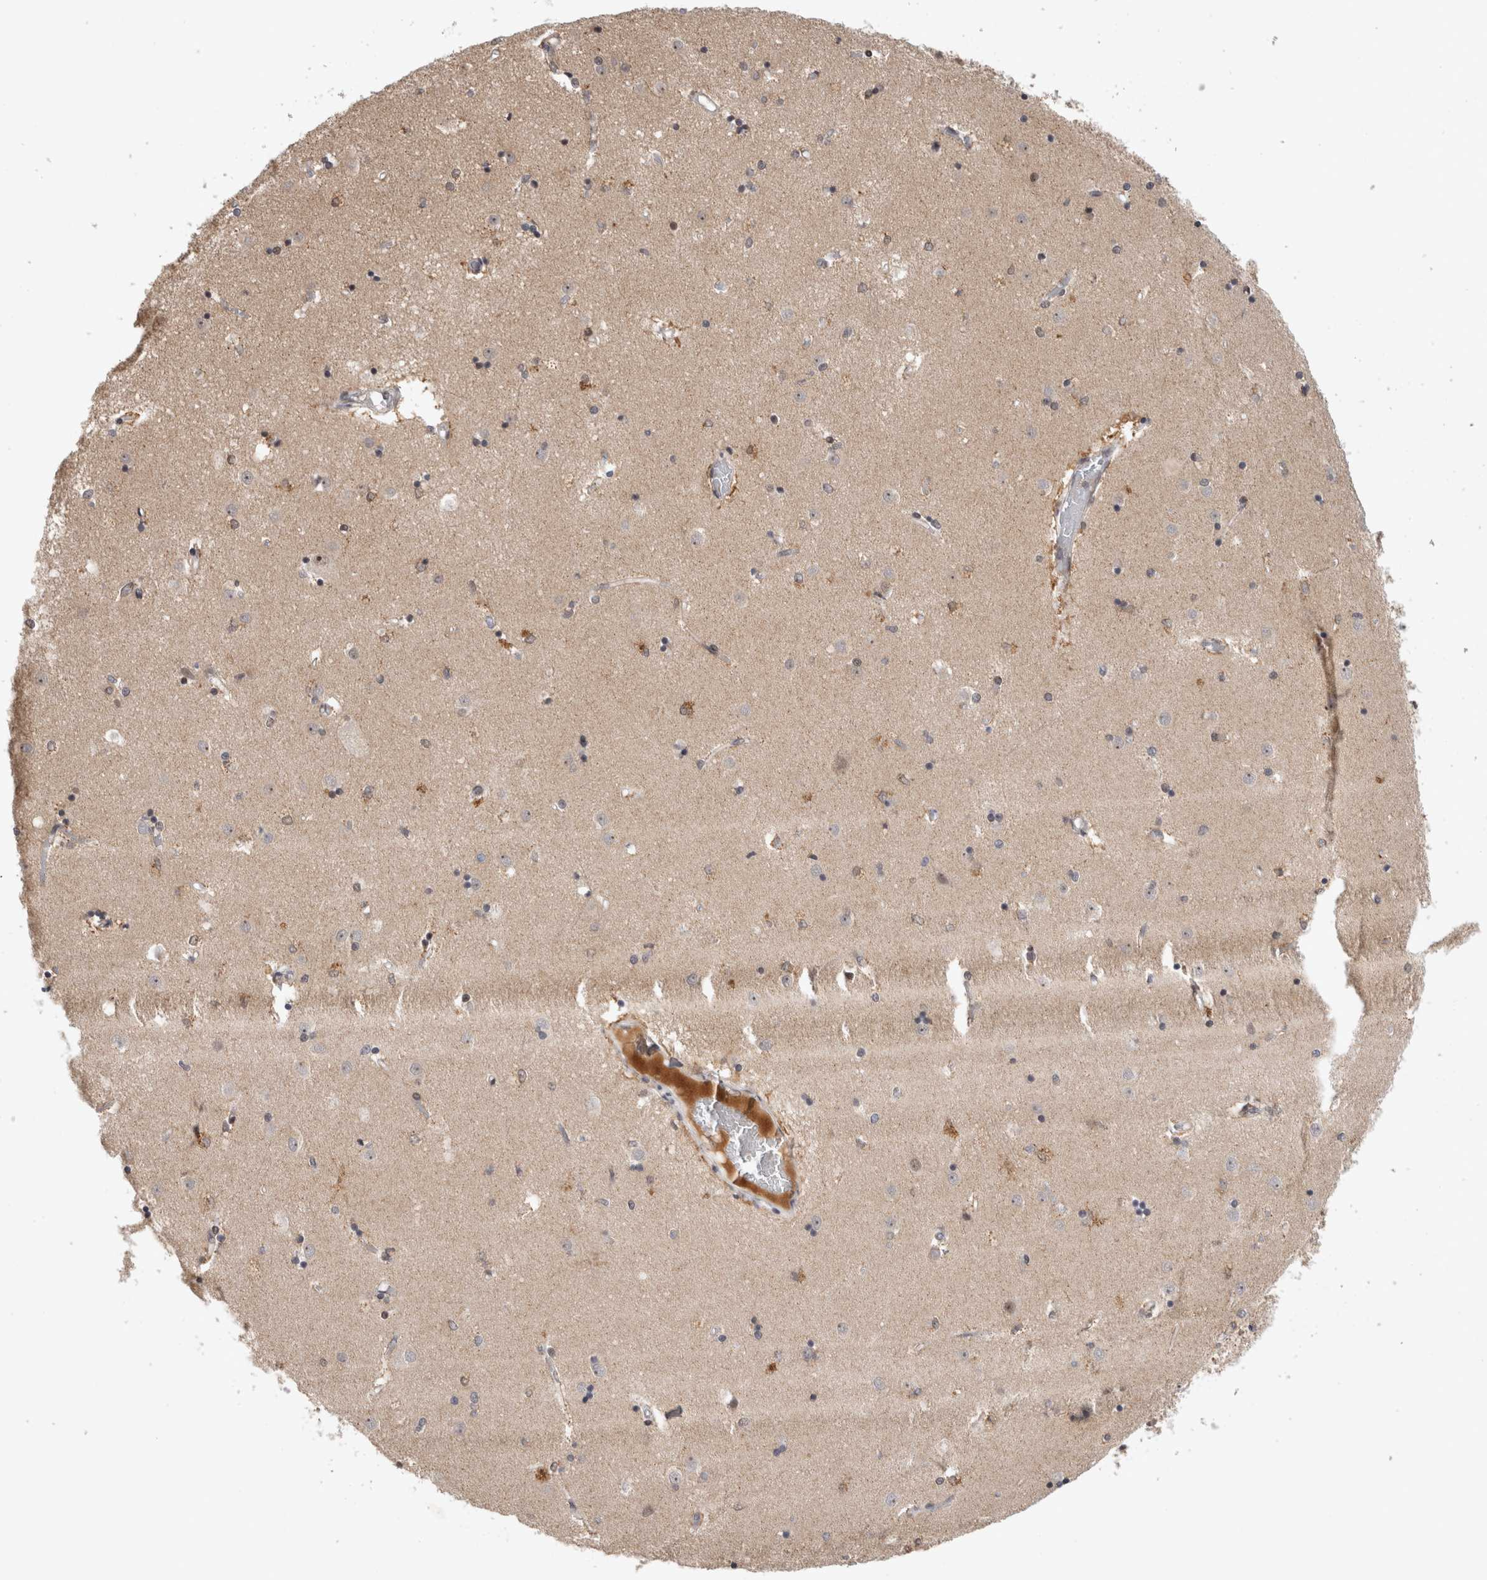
{"staining": {"intensity": "moderate", "quantity": "<25%", "location": "nuclear"}, "tissue": "caudate", "cell_type": "Glial cells", "image_type": "normal", "snomed": [{"axis": "morphology", "description": "Normal tissue, NOS"}, {"axis": "topography", "description": "Lateral ventricle wall"}], "caption": "Protein expression analysis of benign caudate reveals moderate nuclear positivity in about <25% of glial cells.", "gene": "HESX1", "patient": {"sex": "male", "age": 45}}